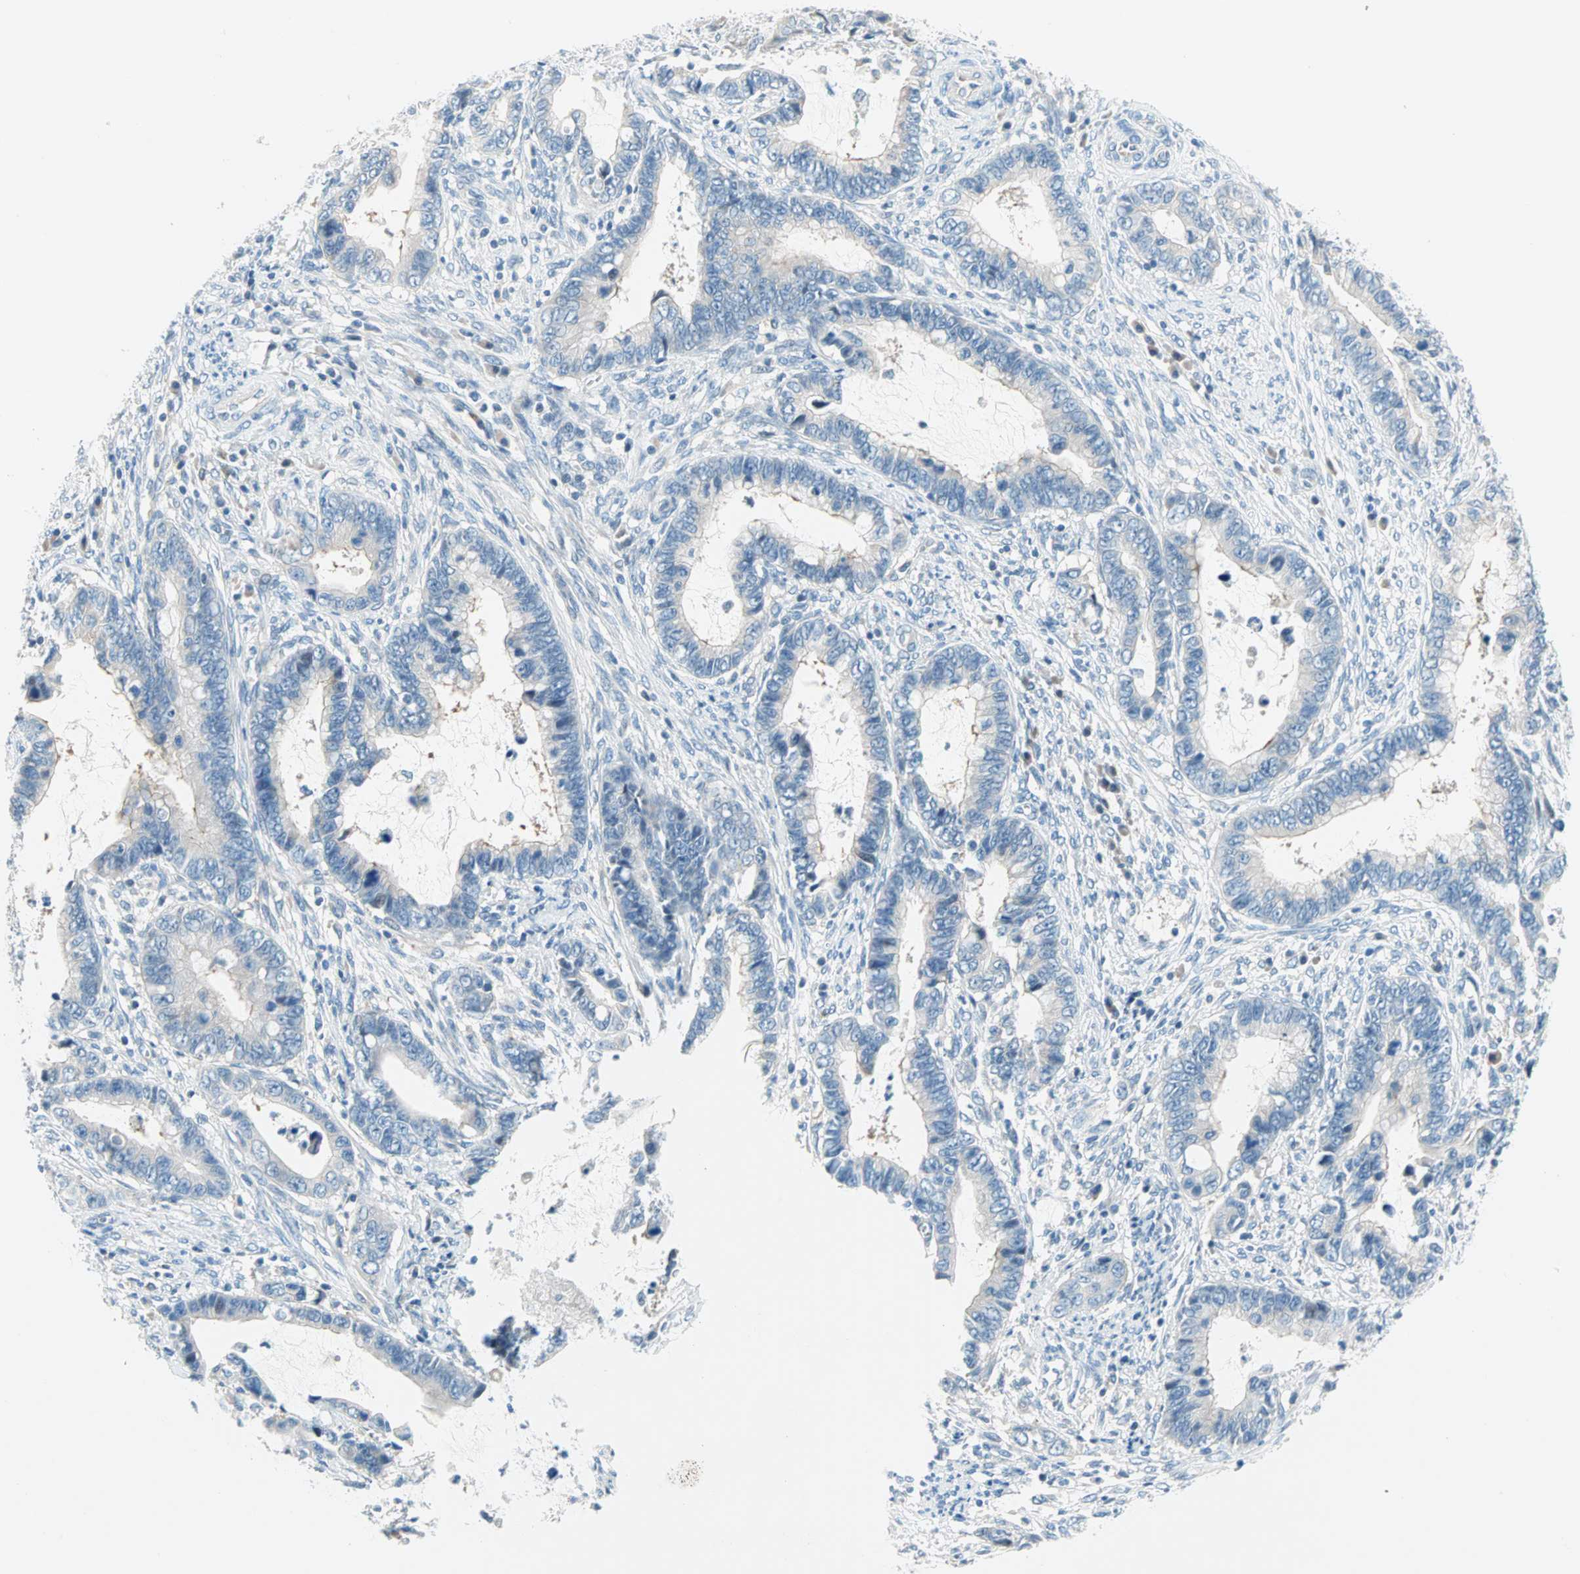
{"staining": {"intensity": "negative", "quantity": "none", "location": "none"}, "tissue": "cervical cancer", "cell_type": "Tumor cells", "image_type": "cancer", "snomed": [{"axis": "morphology", "description": "Adenocarcinoma, NOS"}, {"axis": "topography", "description": "Cervix"}], "caption": "This is a photomicrograph of immunohistochemistry staining of cervical cancer (adenocarcinoma), which shows no positivity in tumor cells. (Immunohistochemistry (ihc), brightfield microscopy, high magnification).", "gene": "TMEM163", "patient": {"sex": "female", "age": 44}}